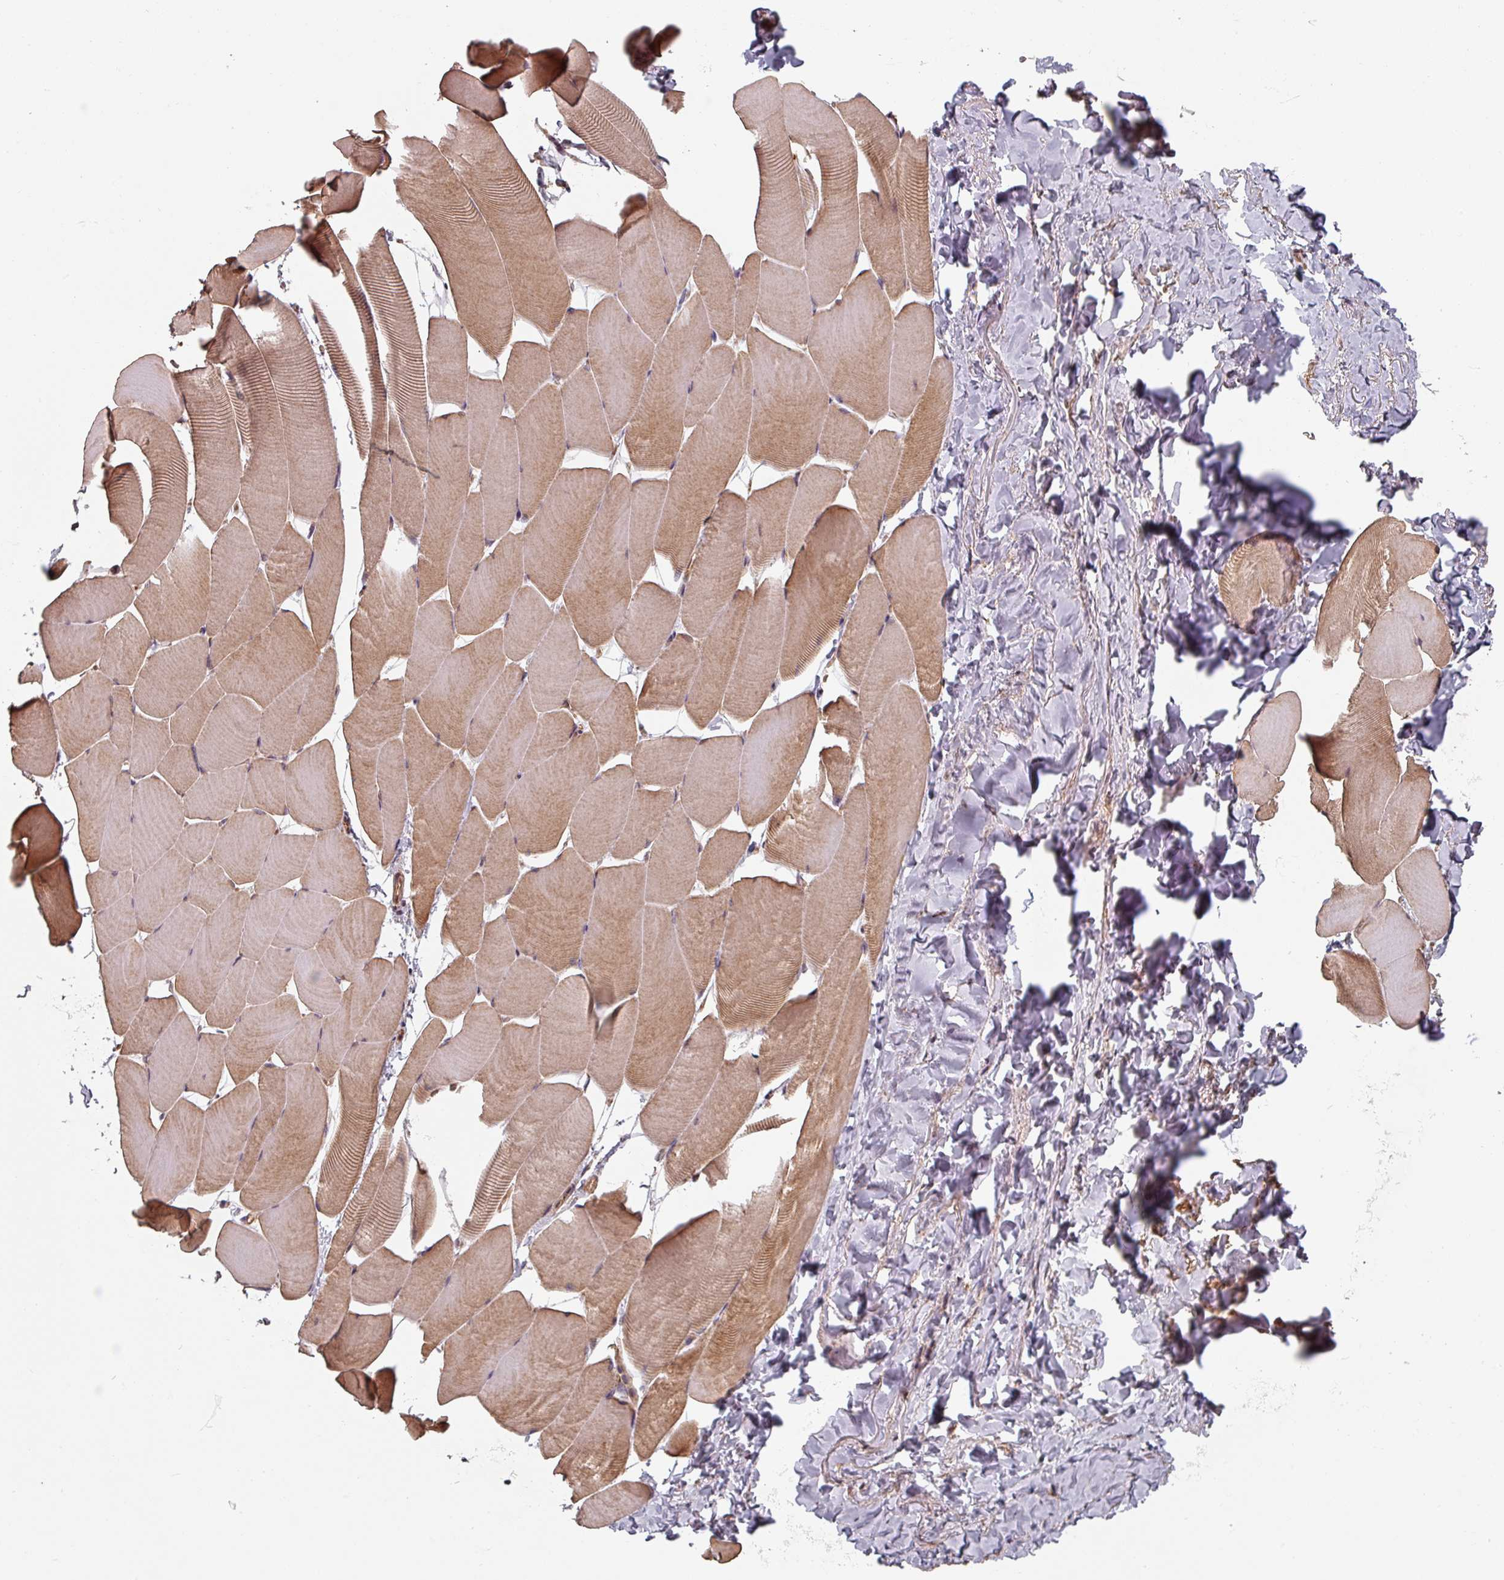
{"staining": {"intensity": "moderate", "quantity": ">75%", "location": "cytoplasmic/membranous"}, "tissue": "skeletal muscle", "cell_type": "Myocytes", "image_type": "normal", "snomed": [{"axis": "morphology", "description": "Normal tissue, NOS"}, {"axis": "topography", "description": "Skeletal muscle"}], "caption": "Moderate cytoplasmic/membranous protein positivity is present in about >75% of myocytes in skeletal muscle.", "gene": "EID1", "patient": {"sex": "male", "age": 25}}